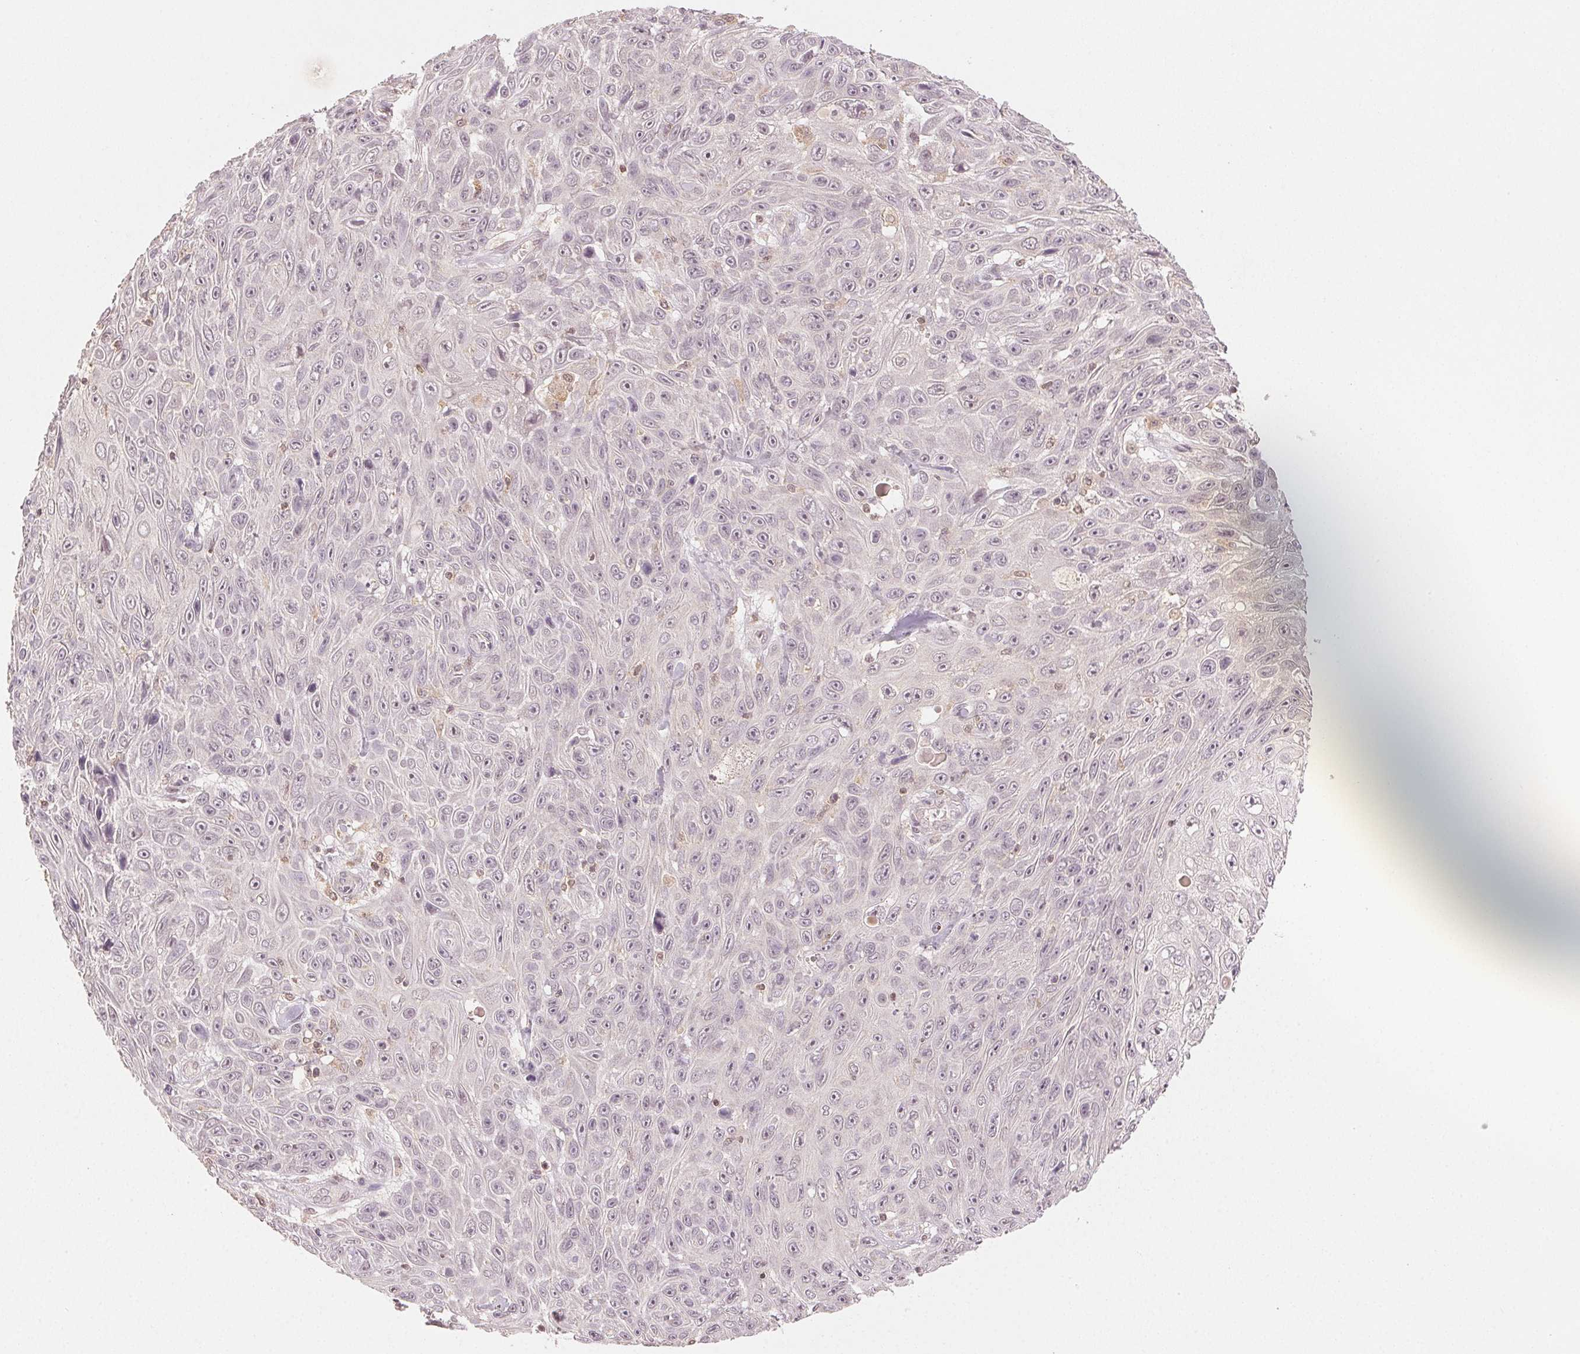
{"staining": {"intensity": "weak", "quantity": "<25%", "location": "nuclear"}, "tissue": "skin cancer", "cell_type": "Tumor cells", "image_type": "cancer", "snomed": [{"axis": "morphology", "description": "Squamous cell carcinoma, NOS"}, {"axis": "topography", "description": "Skin"}], "caption": "Human skin squamous cell carcinoma stained for a protein using immunohistochemistry shows no positivity in tumor cells.", "gene": "MAPK14", "patient": {"sex": "male", "age": 82}}